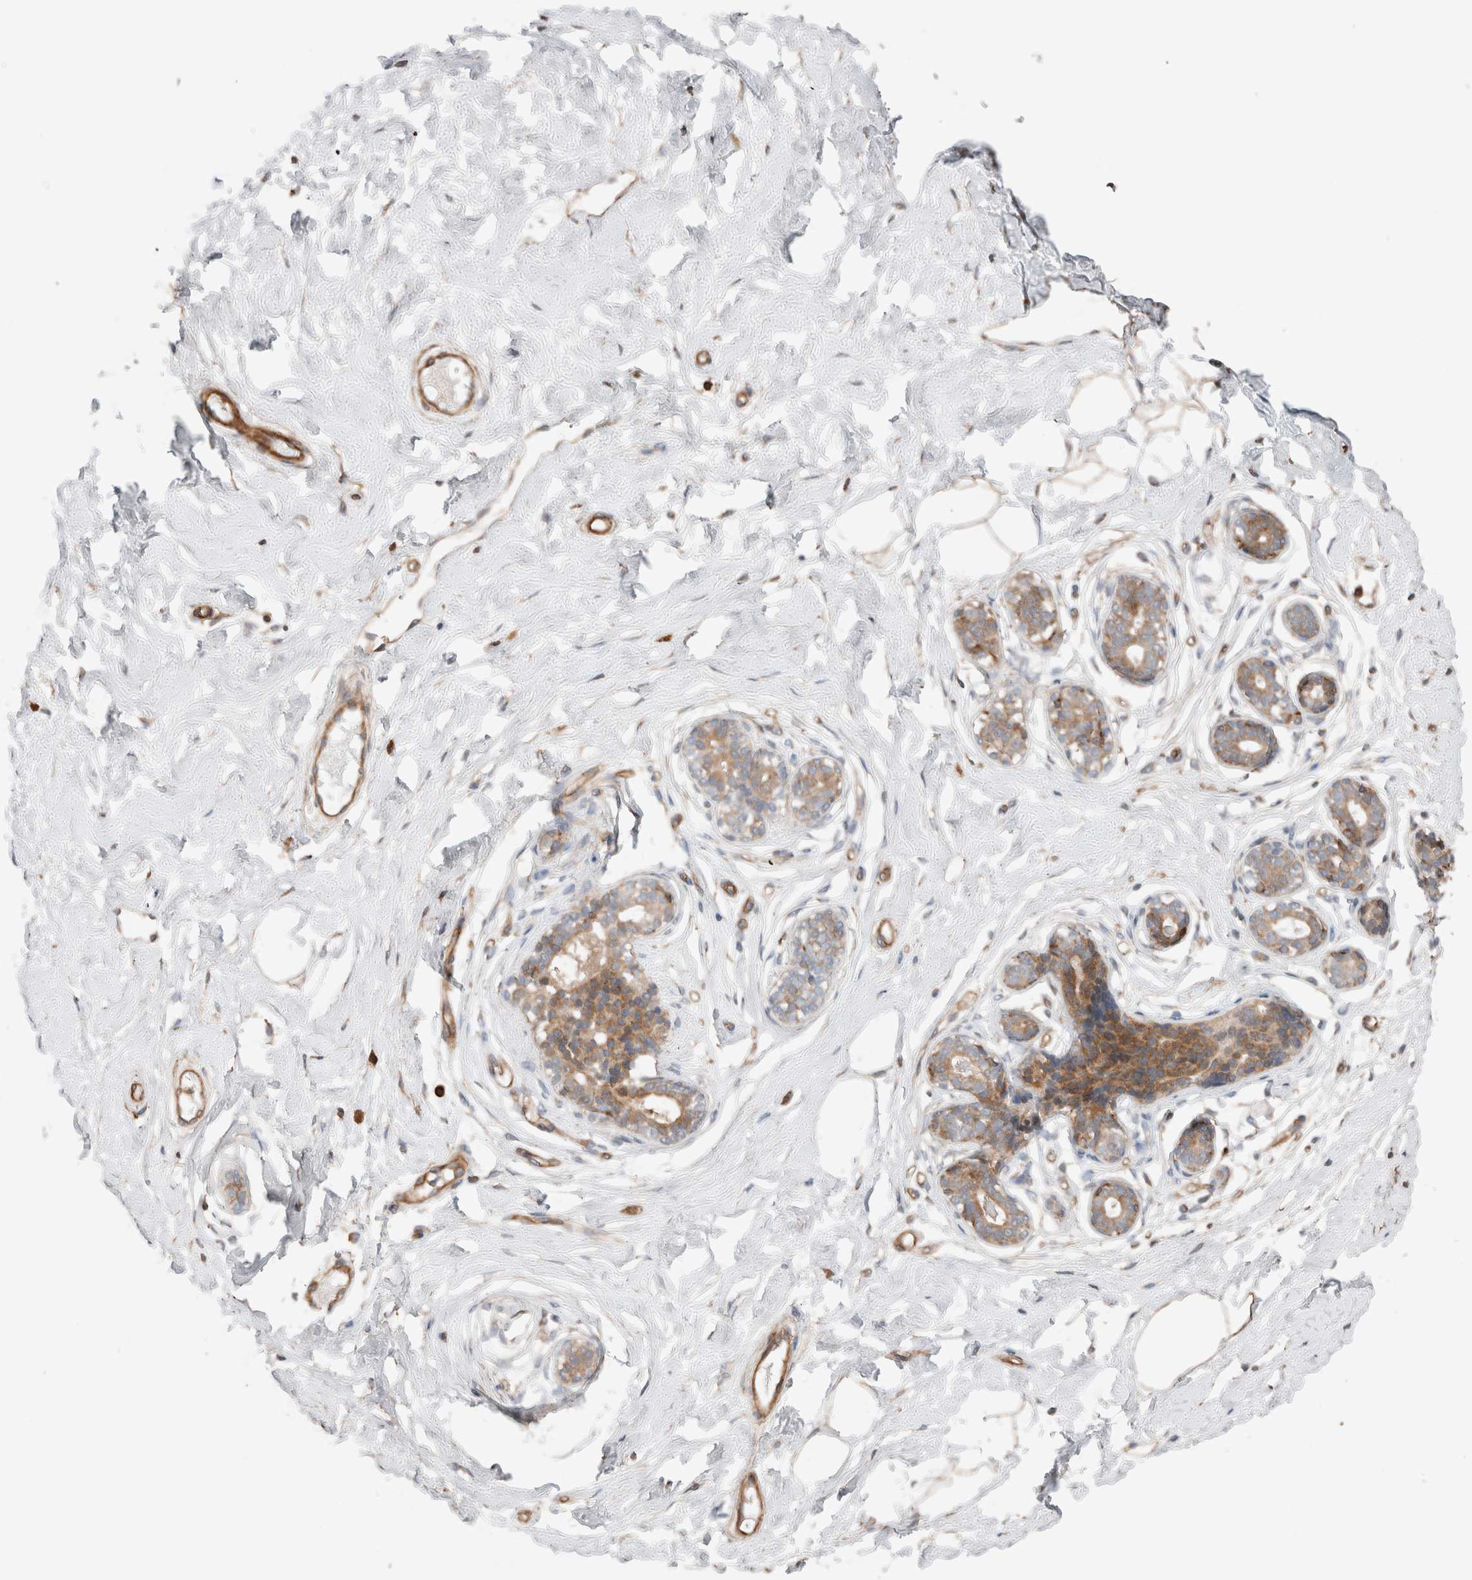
{"staining": {"intensity": "moderate", "quantity": ">75%", "location": "cytoplasmic/membranous"}, "tissue": "breast", "cell_type": "Adipocytes", "image_type": "normal", "snomed": [{"axis": "morphology", "description": "Normal tissue, NOS"}, {"axis": "topography", "description": "Breast"}], "caption": "Breast was stained to show a protein in brown. There is medium levels of moderate cytoplasmic/membranous expression in approximately >75% of adipocytes.", "gene": "RAB32", "patient": {"sex": "female", "age": 23}}